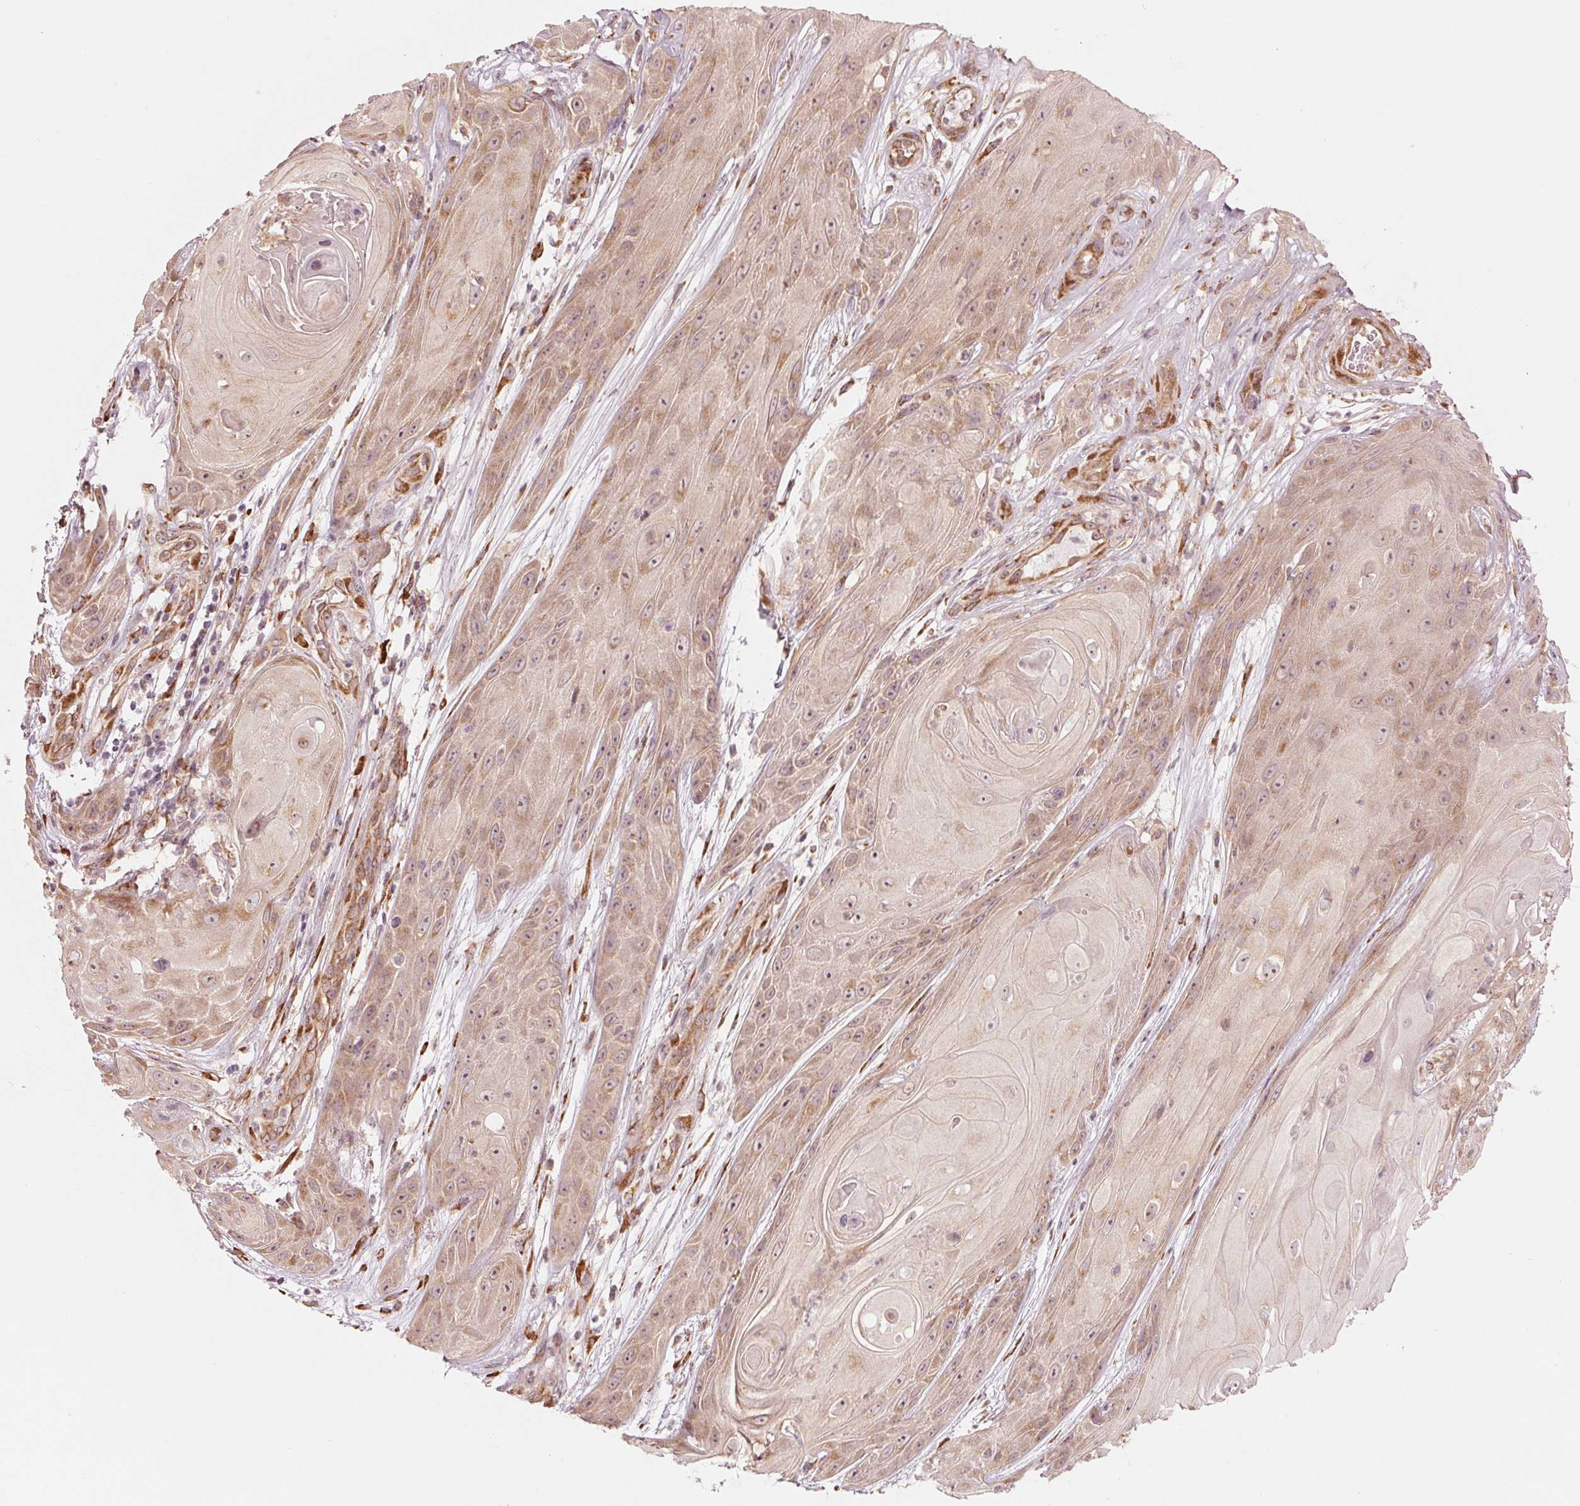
{"staining": {"intensity": "weak", "quantity": ">75%", "location": "cytoplasmic/membranous"}, "tissue": "skin cancer", "cell_type": "Tumor cells", "image_type": "cancer", "snomed": [{"axis": "morphology", "description": "Squamous cell carcinoma, NOS"}, {"axis": "topography", "description": "Skin"}], "caption": "Protein staining reveals weak cytoplasmic/membranous staining in about >75% of tumor cells in squamous cell carcinoma (skin). (DAB (3,3'-diaminobenzidine) = brown stain, brightfield microscopy at high magnification).", "gene": "CMIP", "patient": {"sex": "male", "age": 62}}